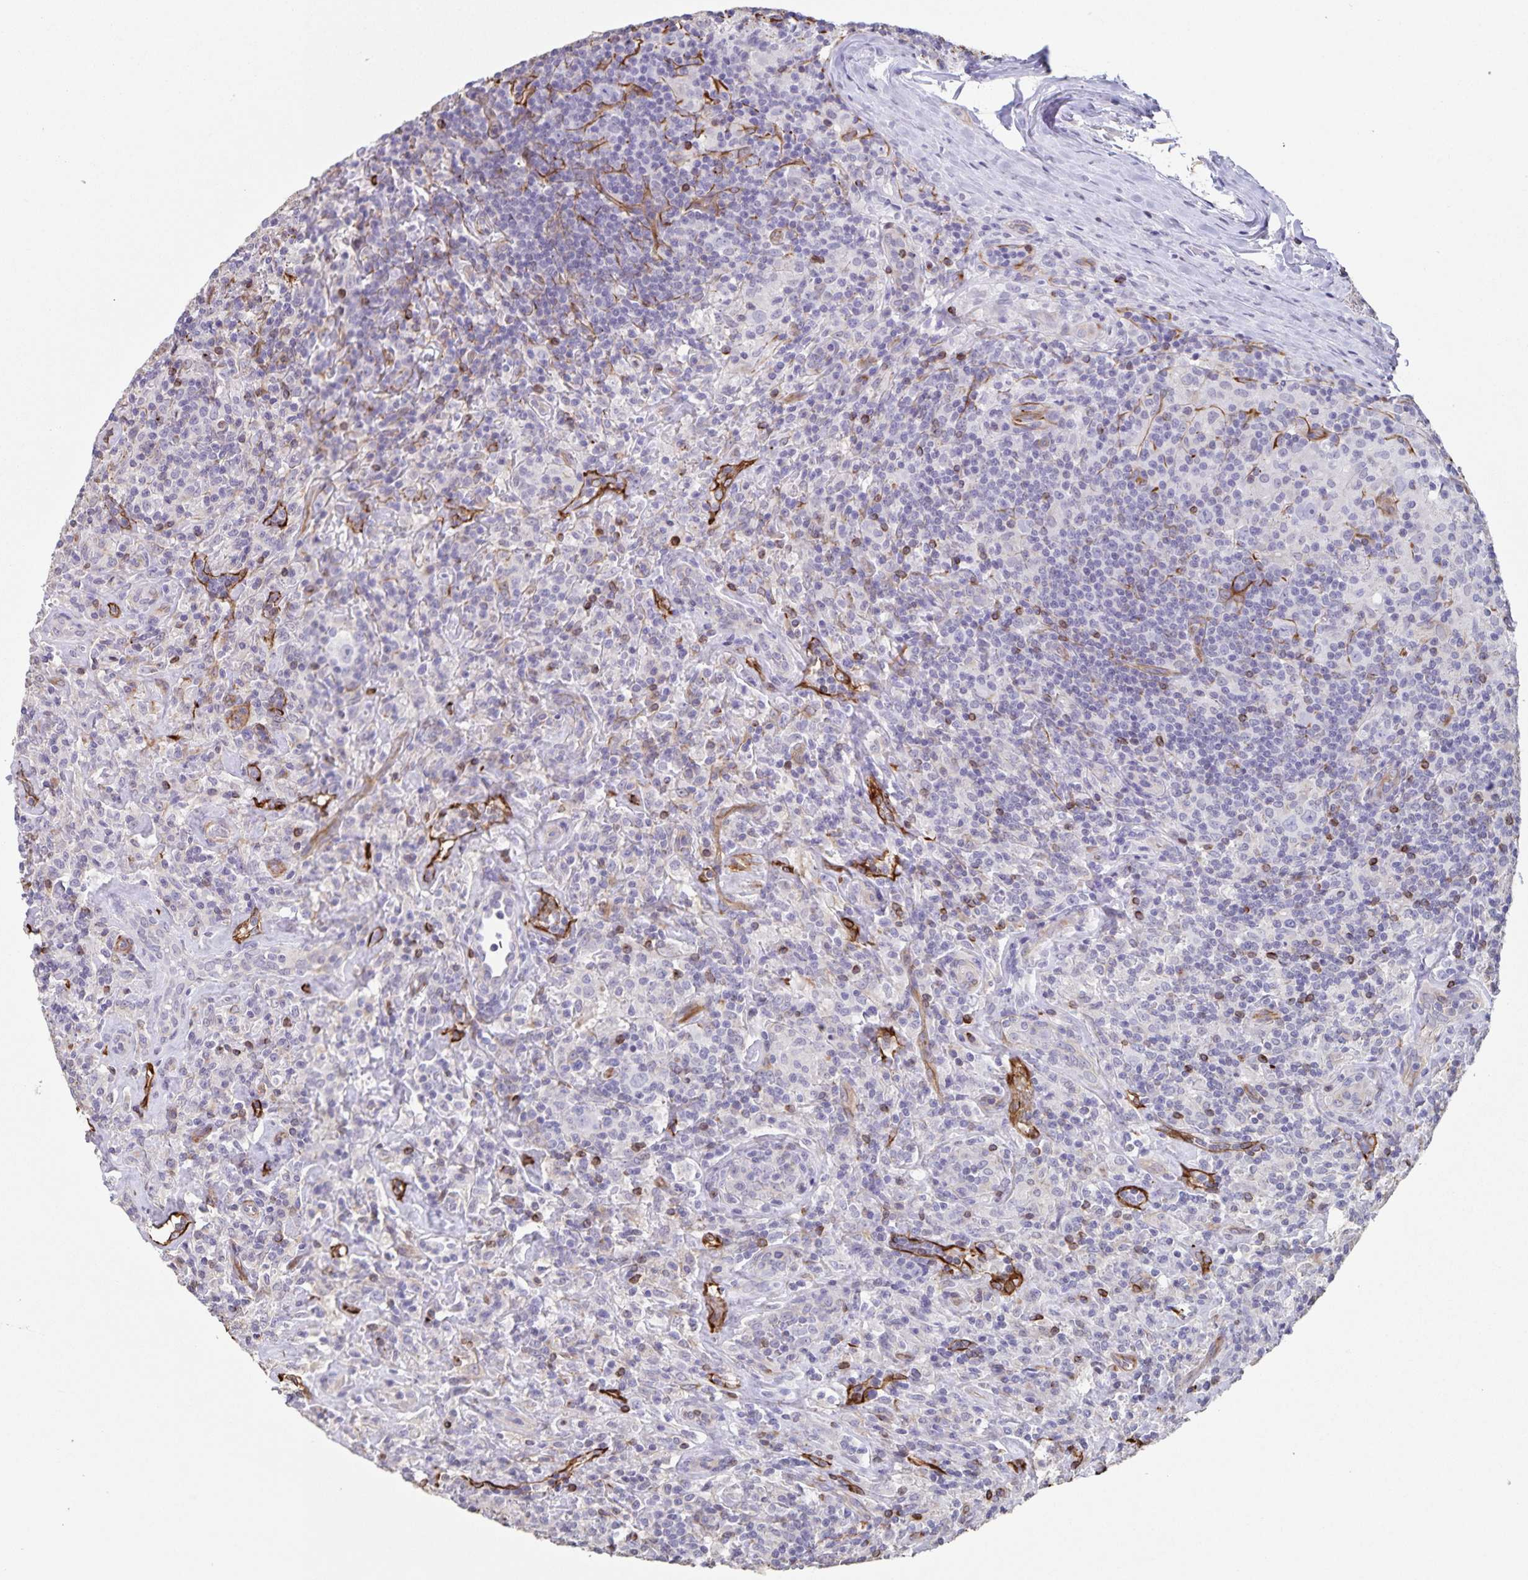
{"staining": {"intensity": "negative", "quantity": "none", "location": "none"}, "tissue": "lymphoma", "cell_type": "Tumor cells", "image_type": "cancer", "snomed": [{"axis": "morphology", "description": "Hodgkin's disease, NOS"}, {"axis": "morphology", "description": "Hodgkin's lymphoma, nodular sclerosis"}, {"axis": "topography", "description": "Lymph node"}], "caption": "Lymphoma stained for a protein using immunohistochemistry (IHC) demonstrates no staining tumor cells.", "gene": "SYNM", "patient": {"sex": "female", "age": 10}}